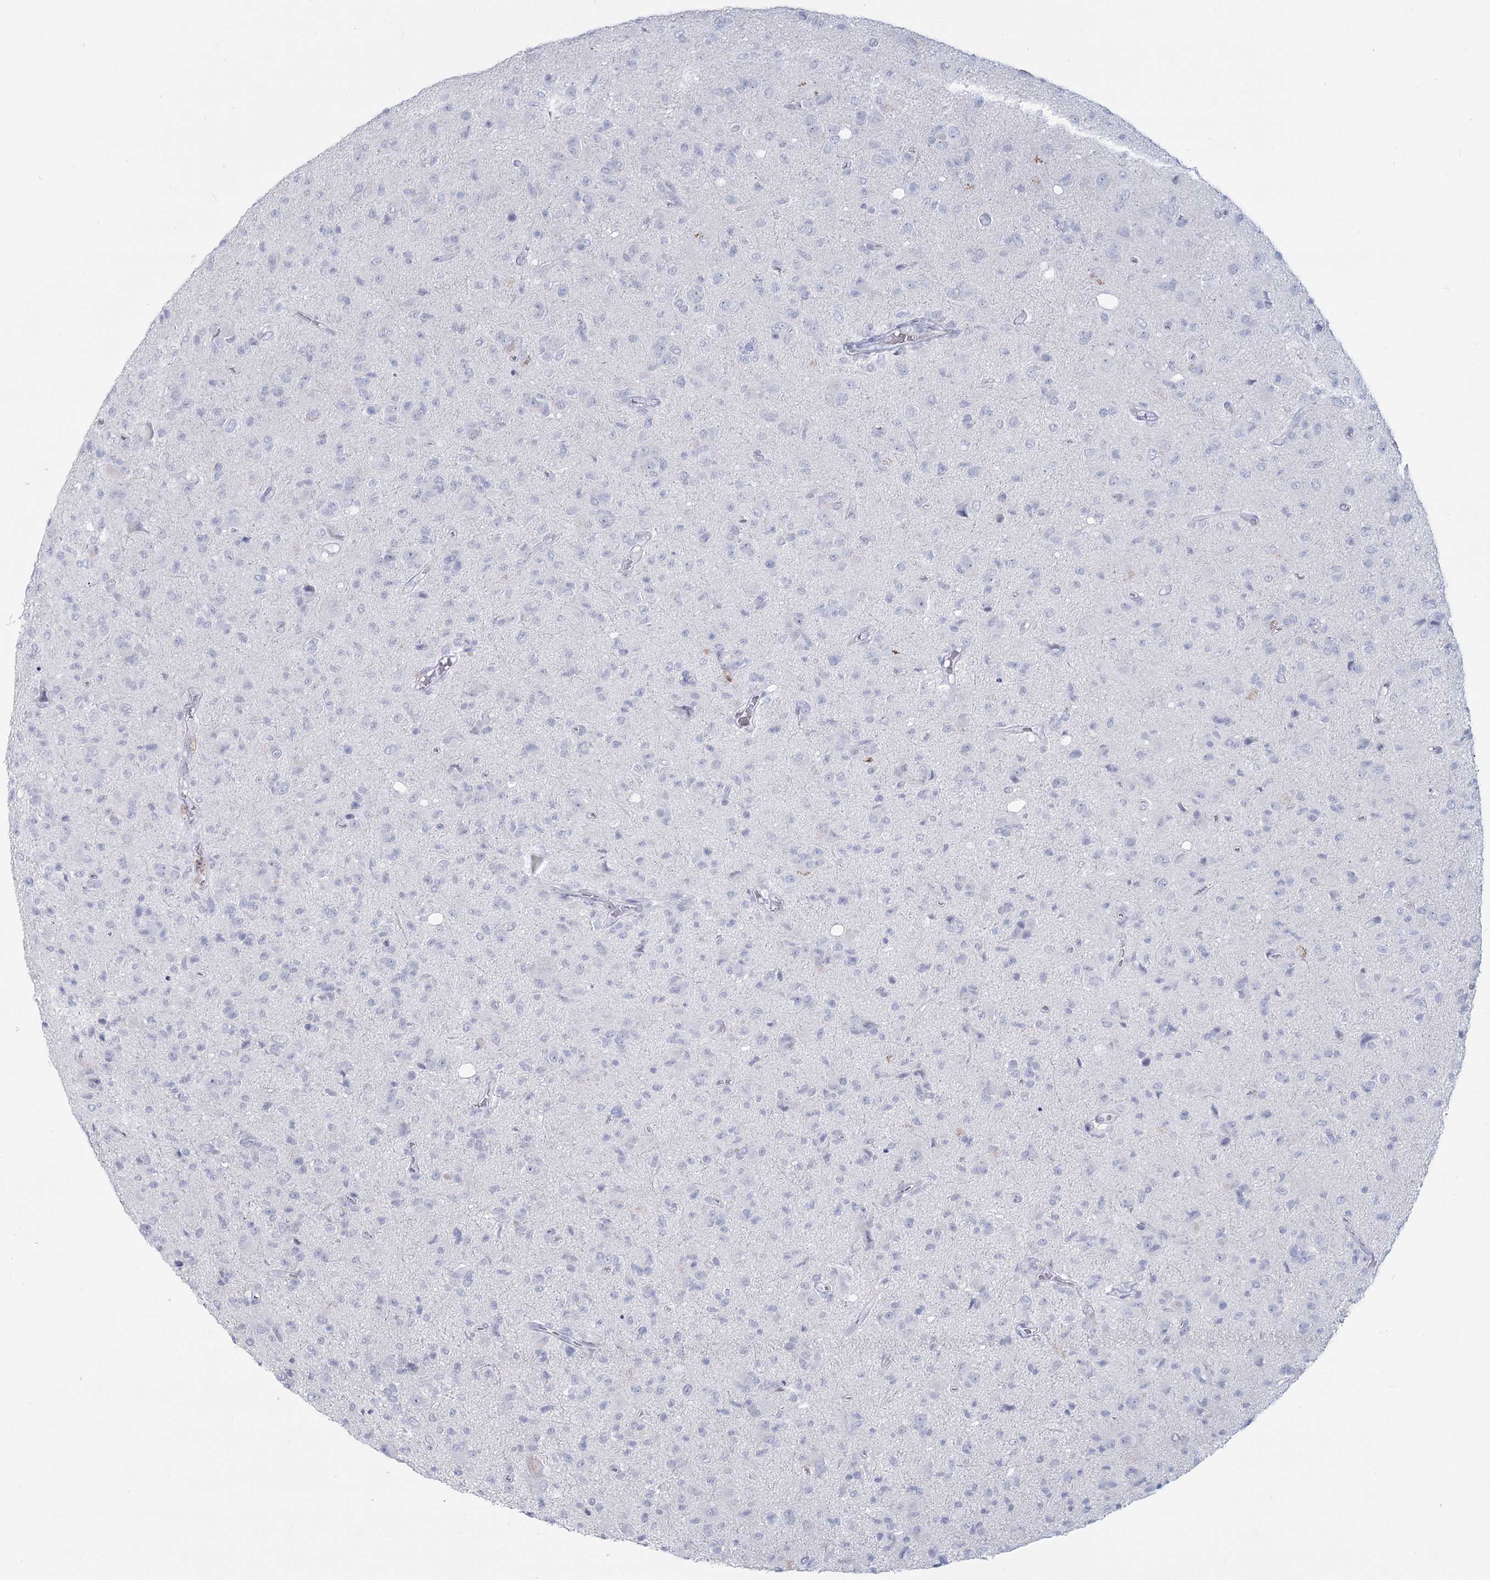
{"staining": {"intensity": "negative", "quantity": "none", "location": "none"}, "tissue": "glioma", "cell_type": "Tumor cells", "image_type": "cancer", "snomed": [{"axis": "morphology", "description": "Glioma, malignant, High grade"}, {"axis": "topography", "description": "Brain"}], "caption": "Immunohistochemical staining of human glioma demonstrates no significant expression in tumor cells.", "gene": "SLC6A19", "patient": {"sex": "female", "age": 57}}